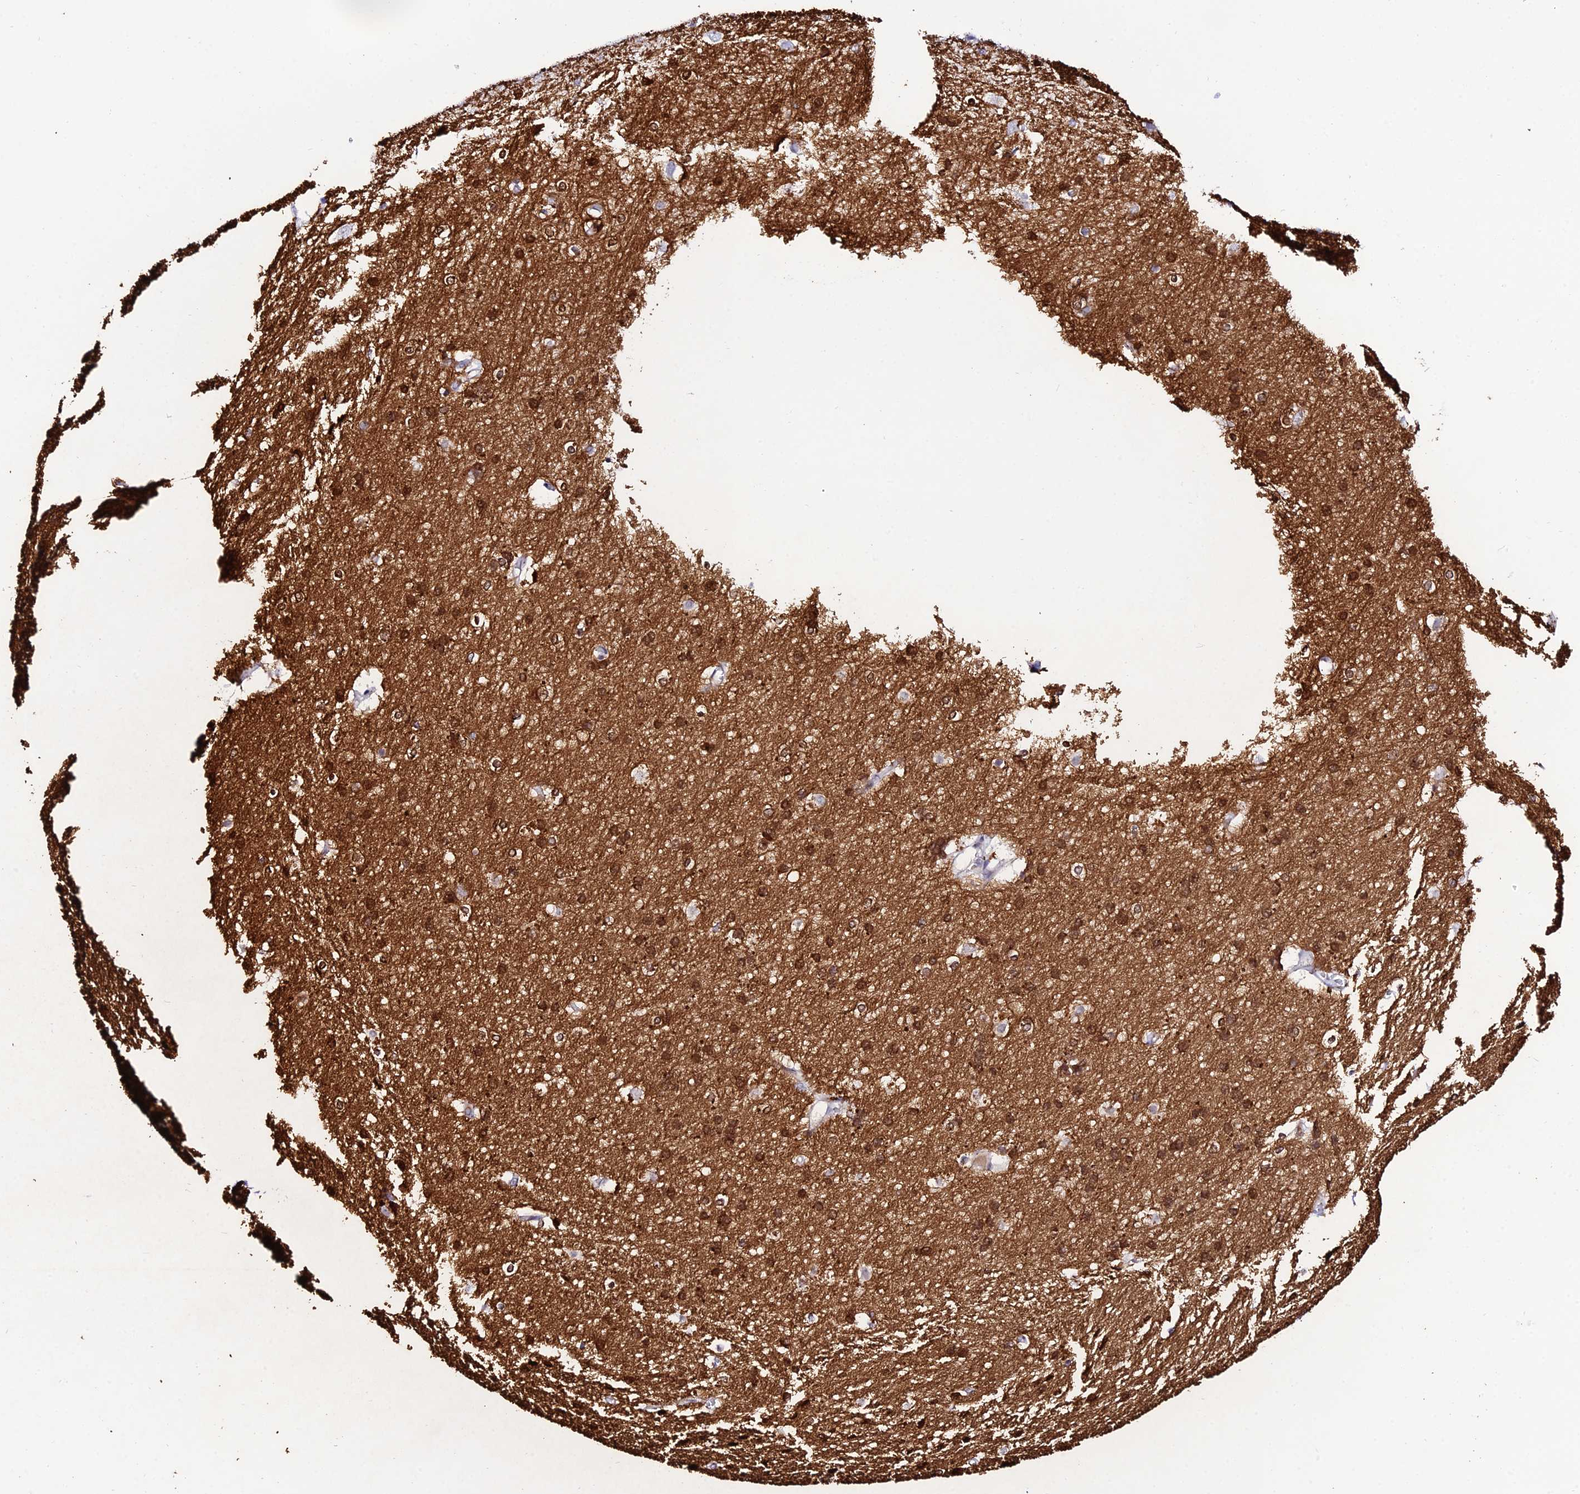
{"staining": {"intensity": "negative", "quantity": "none", "location": "none"}, "tissue": "cerebral cortex", "cell_type": "Endothelial cells", "image_type": "normal", "snomed": [{"axis": "morphology", "description": "Normal tissue, NOS"}, {"axis": "topography", "description": "Cerebral cortex"}], "caption": "IHC of benign cerebral cortex shows no positivity in endothelial cells.", "gene": "DEFB132", "patient": {"sex": "male", "age": 54}}